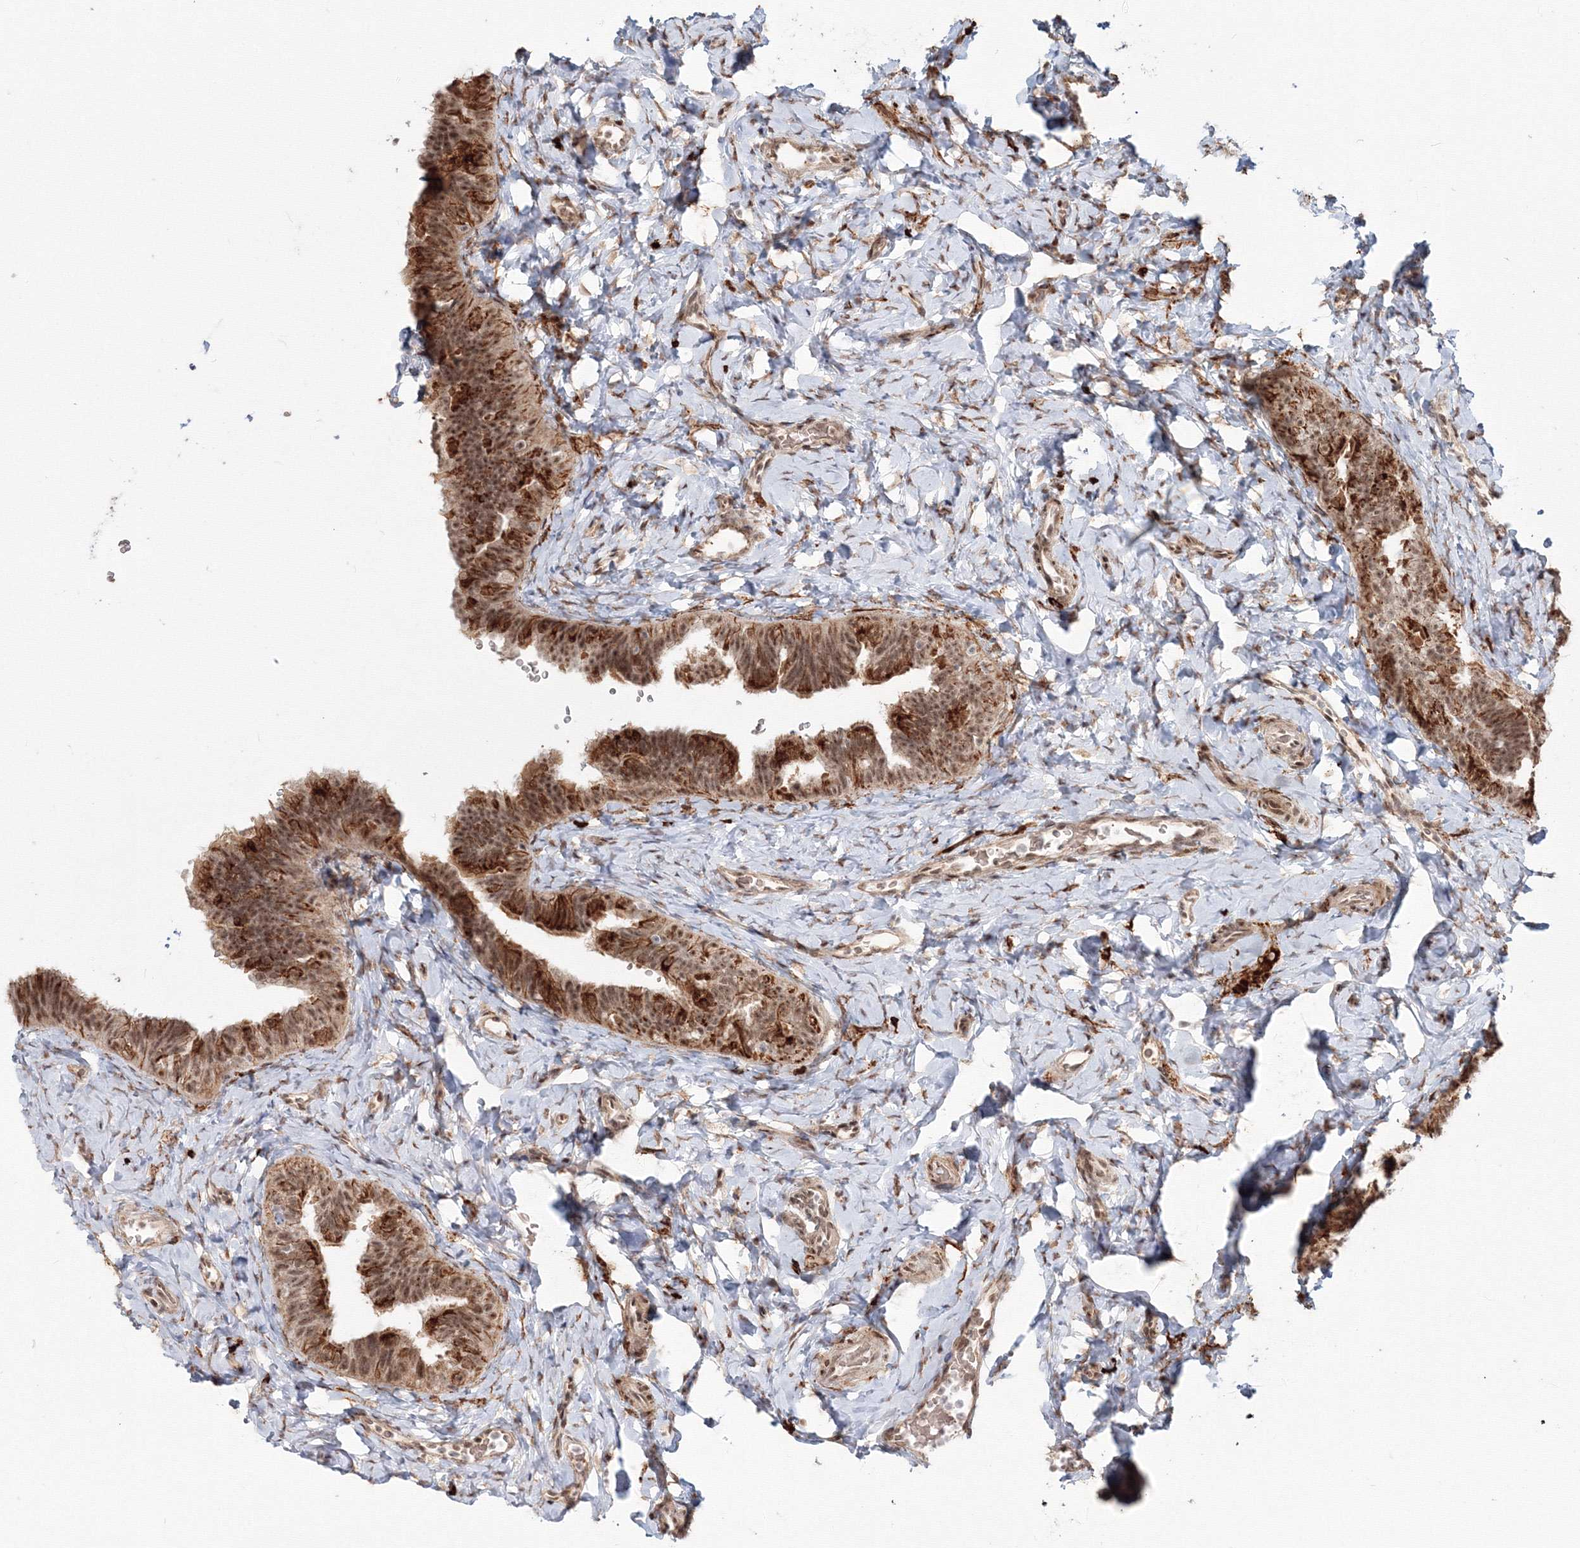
{"staining": {"intensity": "strong", "quantity": ">75%", "location": "cytoplasmic/membranous,nuclear"}, "tissue": "fallopian tube", "cell_type": "Glandular cells", "image_type": "normal", "snomed": [{"axis": "morphology", "description": "Normal tissue, NOS"}, {"axis": "topography", "description": "Fallopian tube"}], "caption": "Glandular cells show strong cytoplasmic/membranous,nuclear staining in approximately >75% of cells in normal fallopian tube.", "gene": "SH3PXD2A", "patient": {"sex": "female", "age": 39}}